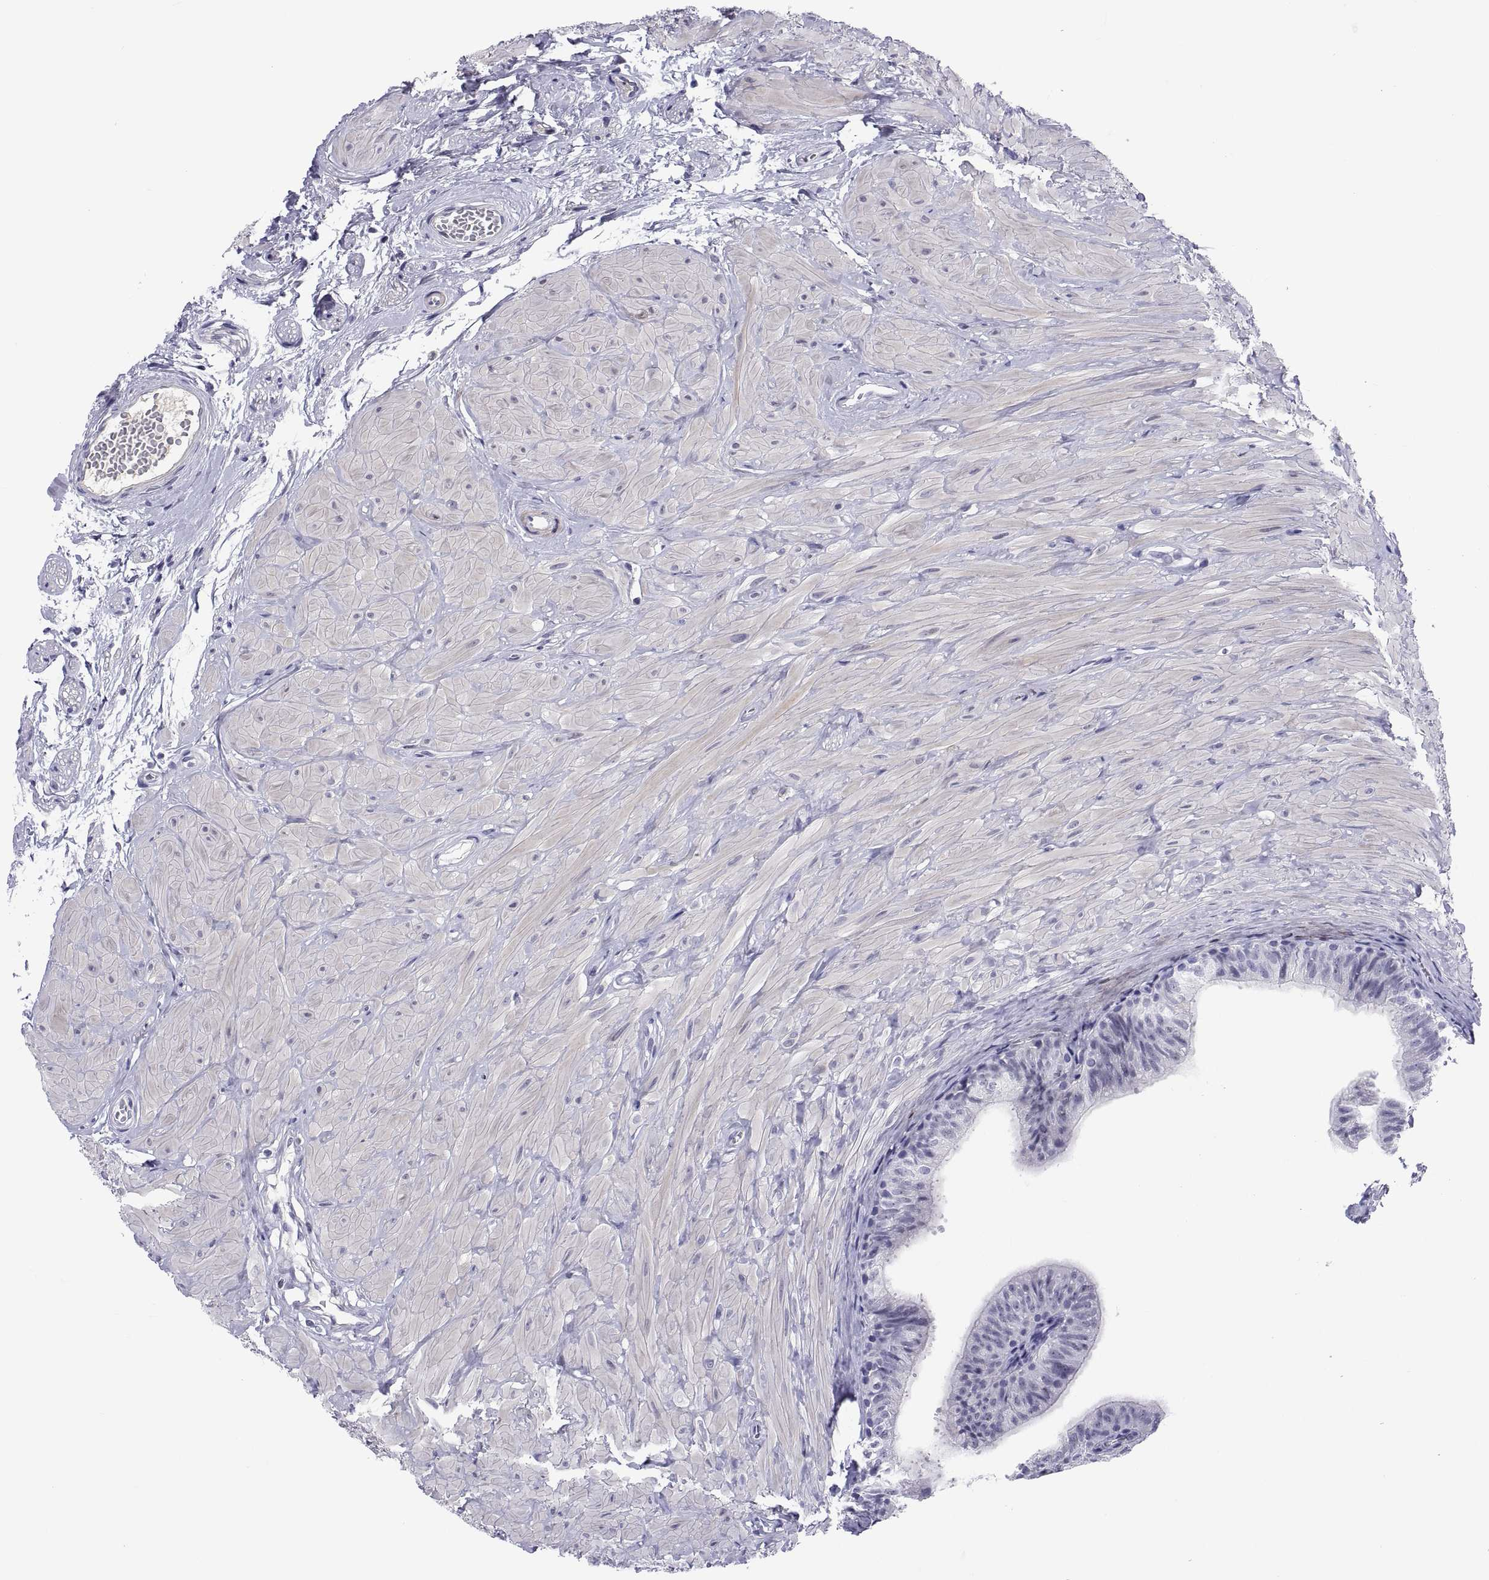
{"staining": {"intensity": "negative", "quantity": "none", "location": "none"}, "tissue": "epididymis", "cell_type": "Glandular cells", "image_type": "normal", "snomed": [{"axis": "morphology", "description": "Normal tissue, NOS"}, {"axis": "topography", "description": "Epididymis"}, {"axis": "topography", "description": "Vas deferens"}], "caption": "An IHC image of unremarkable epididymis is shown. There is no staining in glandular cells of epididymis. (DAB immunohistochemistry (IHC) visualized using brightfield microscopy, high magnification).", "gene": "CHCT1", "patient": {"sex": "male", "age": 23}}